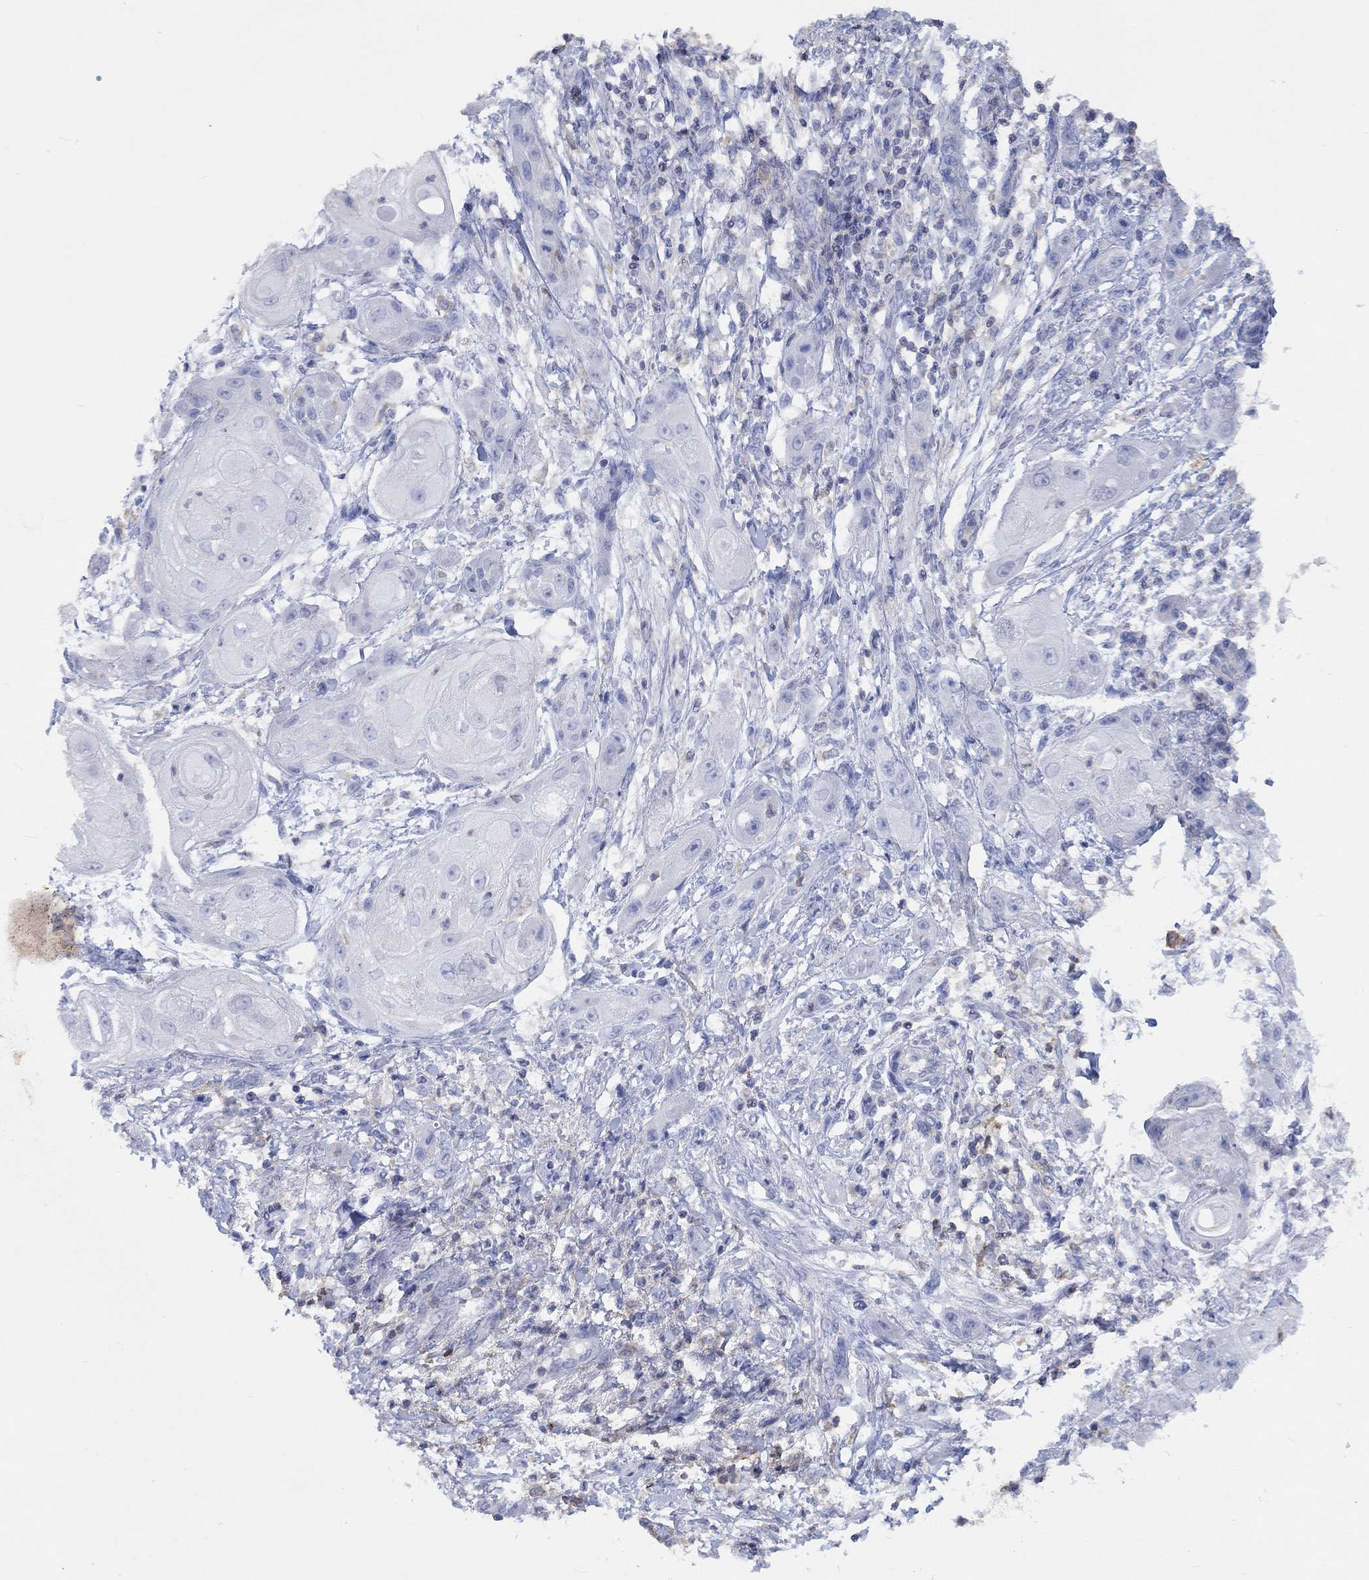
{"staining": {"intensity": "negative", "quantity": "none", "location": "none"}, "tissue": "skin cancer", "cell_type": "Tumor cells", "image_type": "cancer", "snomed": [{"axis": "morphology", "description": "Squamous cell carcinoma, NOS"}, {"axis": "topography", "description": "Skin"}], "caption": "Micrograph shows no significant protein staining in tumor cells of skin cancer. (DAB (3,3'-diaminobenzidine) immunohistochemistry (IHC) with hematoxylin counter stain).", "gene": "GCM1", "patient": {"sex": "male", "age": 62}}